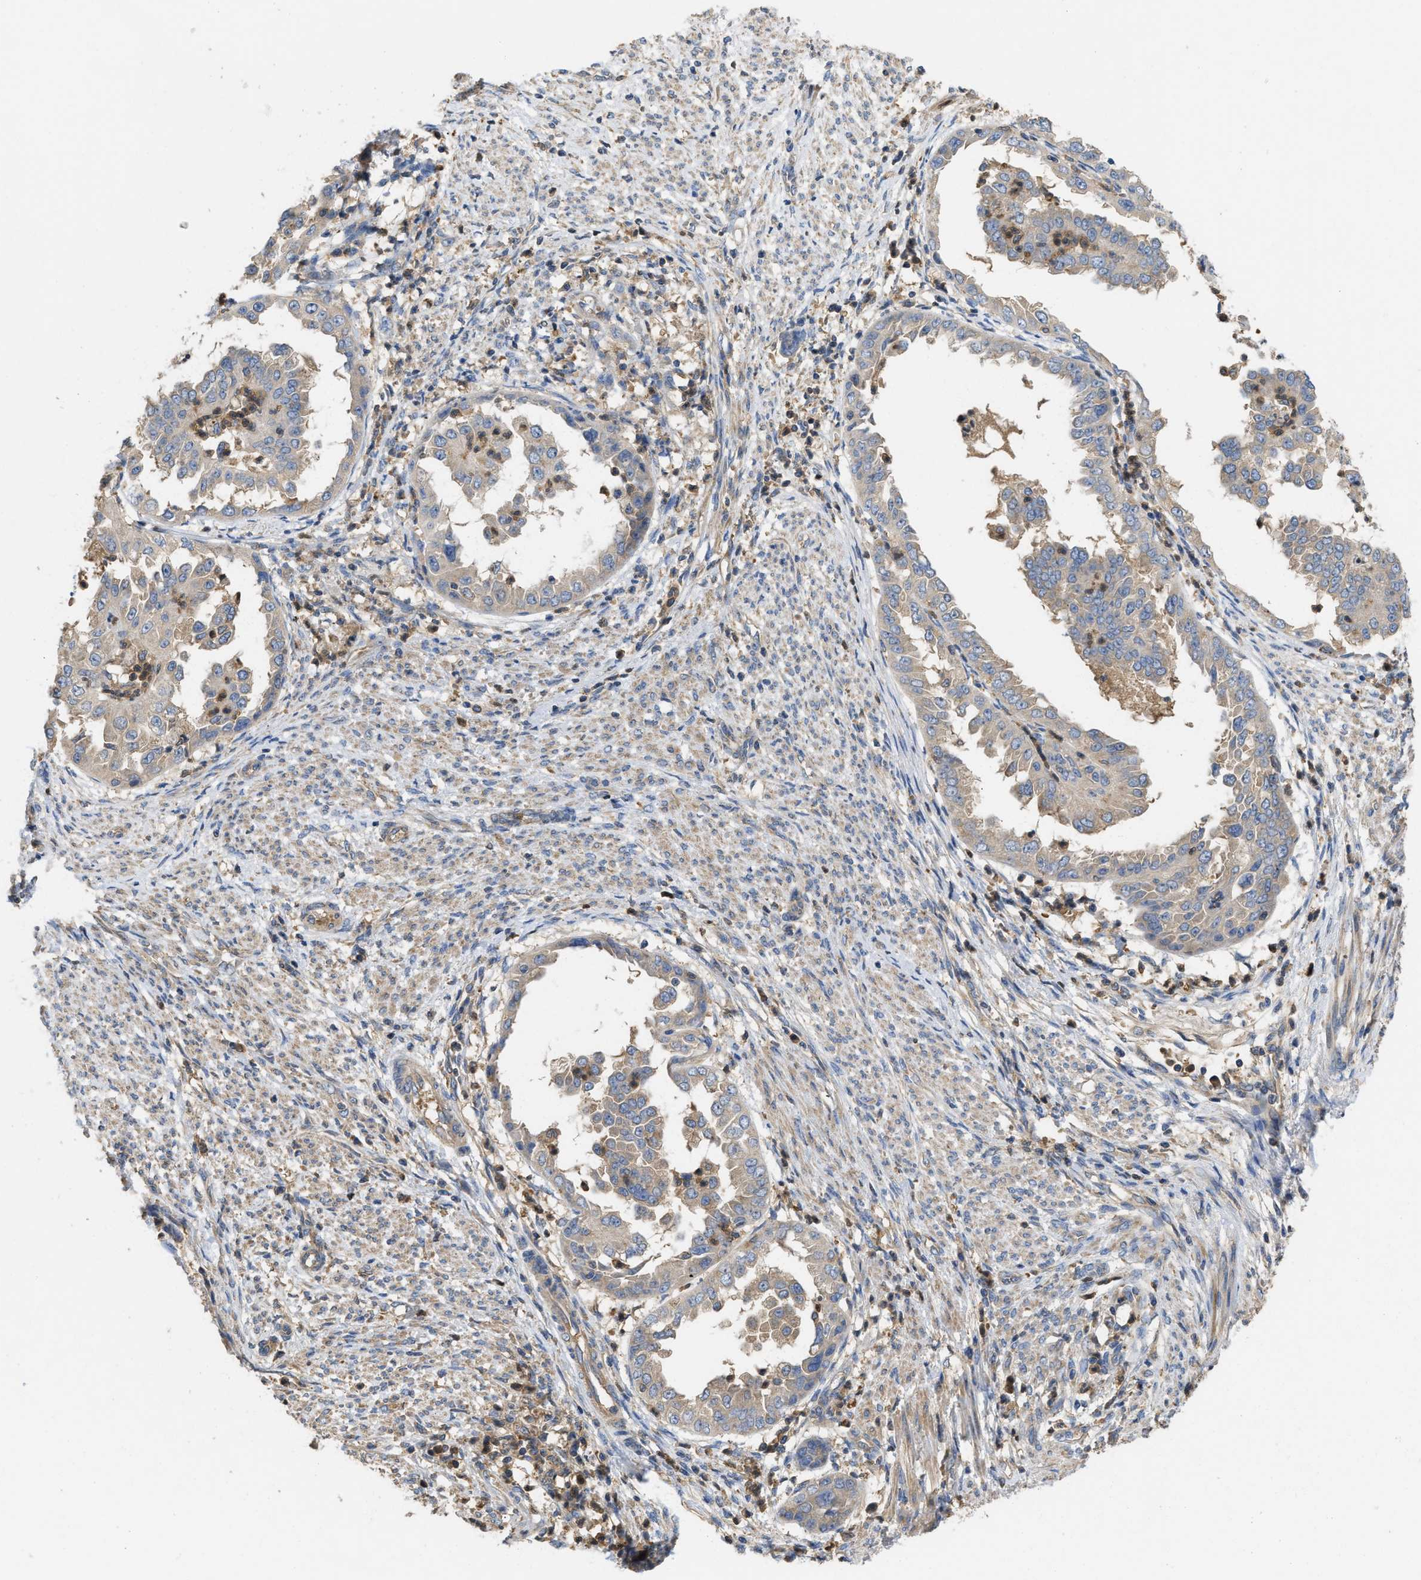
{"staining": {"intensity": "weak", "quantity": "<25%", "location": "cytoplasmic/membranous"}, "tissue": "endometrial cancer", "cell_type": "Tumor cells", "image_type": "cancer", "snomed": [{"axis": "morphology", "description": "Adenocarcinoma, NOS"}, {"axis": "topography", "description": "Endometrium"}], "caption": "Photomicrograph shows no protein staining in tumor cells of endometrial adenocarcinoma tissue. (Brightfield microscopy of DAB IHC at high magnification).", "gene": "RNF216", "patient": {"sex": "female", "age": 85}}